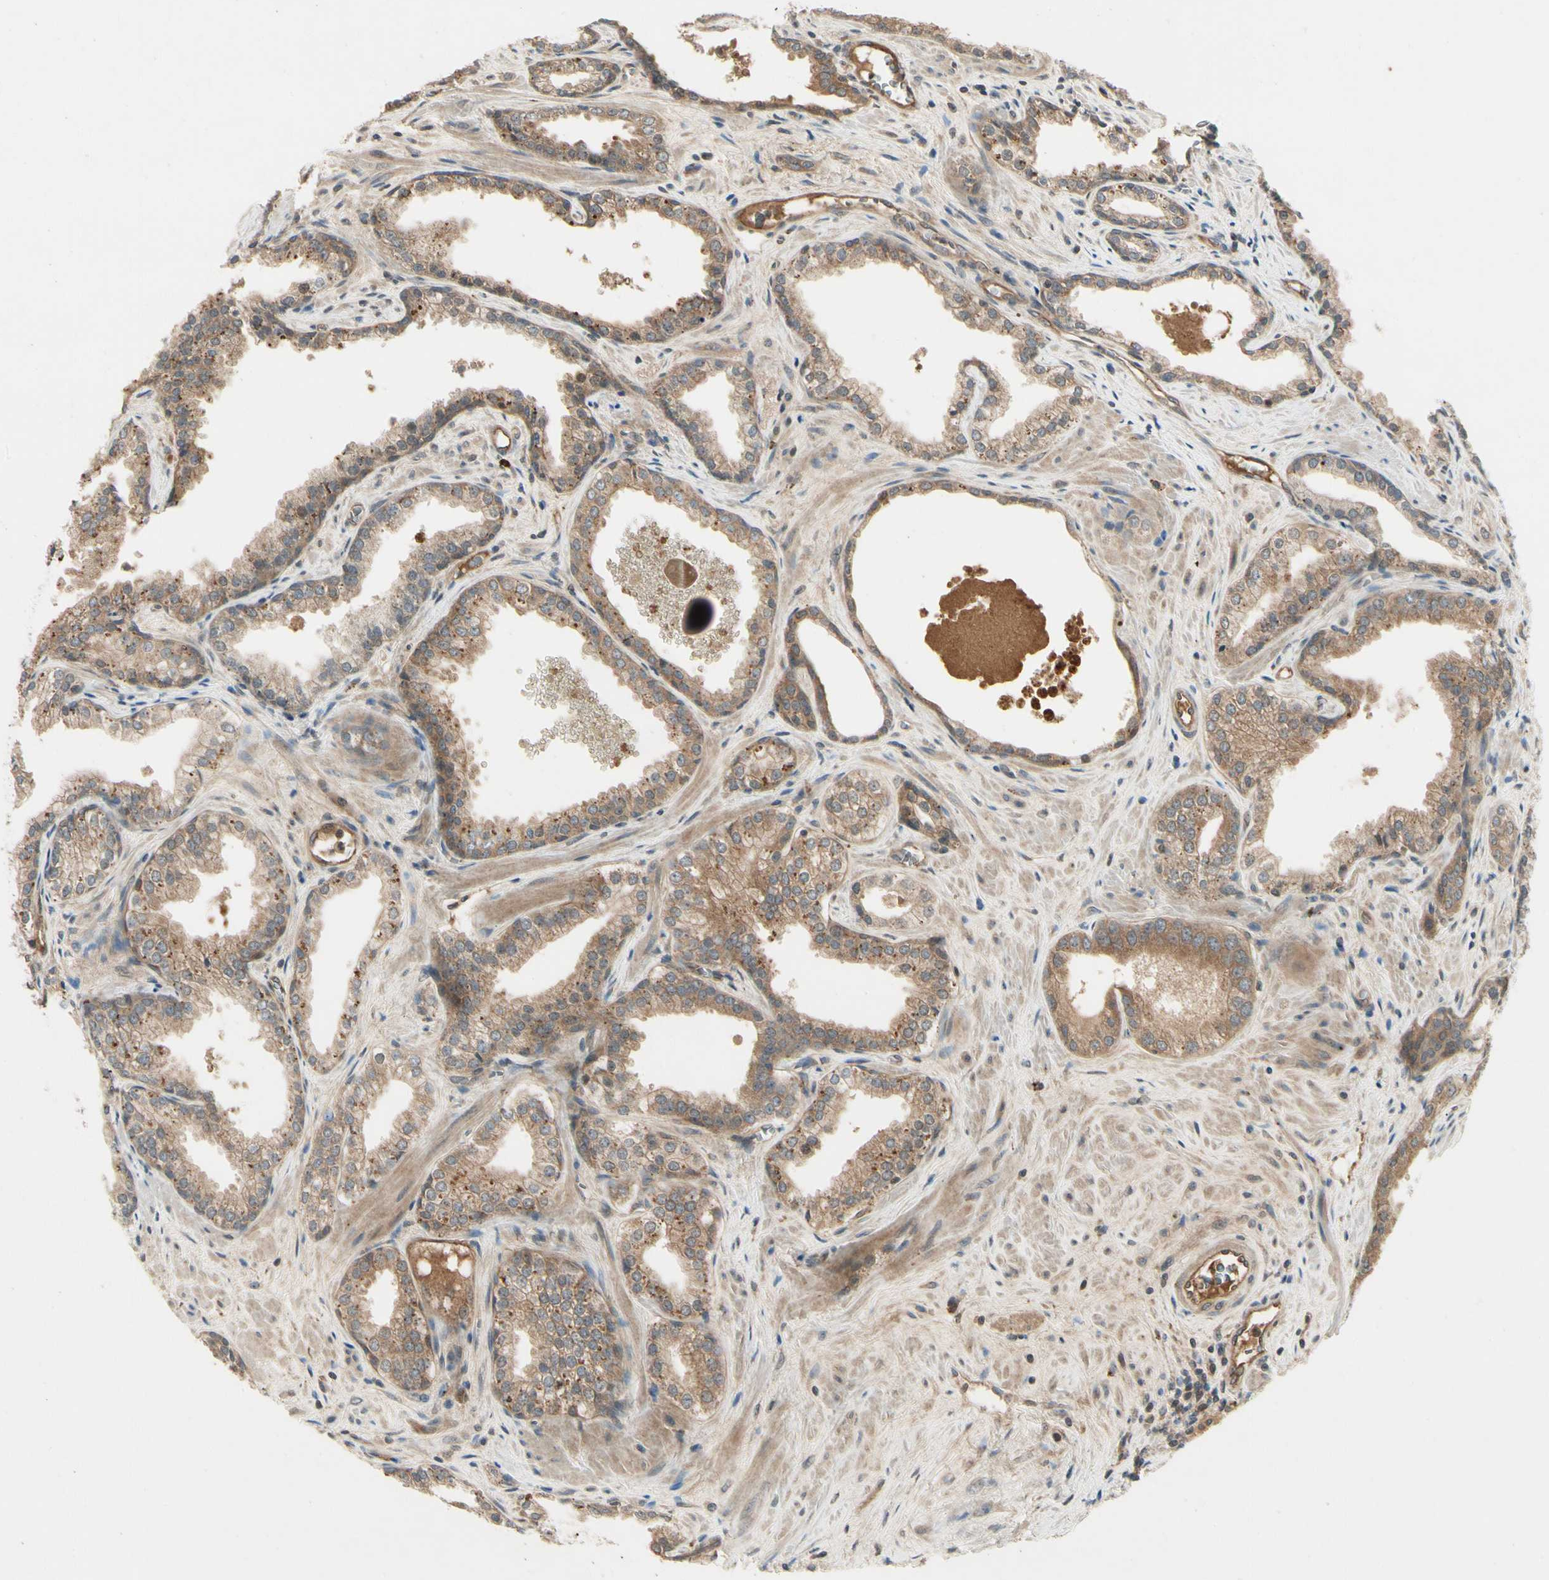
{"staining": {"intensity": "moderate", "quantity": ">75%", "location": "cytoplasmic/membranous"}, "tissue": "prostate cancer", "cell_type": "Tumor cells", "image_type": "cancer", "snomed": [{"axis": "morphology", "description": "Adenocarcinoma, Low grade"}, {"axis": "topography", "description": "Prostate"}], "caption": "High-magnification brightfield microscopy of prostate cancer (low-grade adenocarcinoma) stained with DAB (brown) and counterstained with hematoxylin (blue). tumor cells exhibit moderate cytoplasmic/membranous positivity is appreciated in approximately>75% of cells.", "gene": "RNF14", "patient": {"sex": "male", "age": 60}}